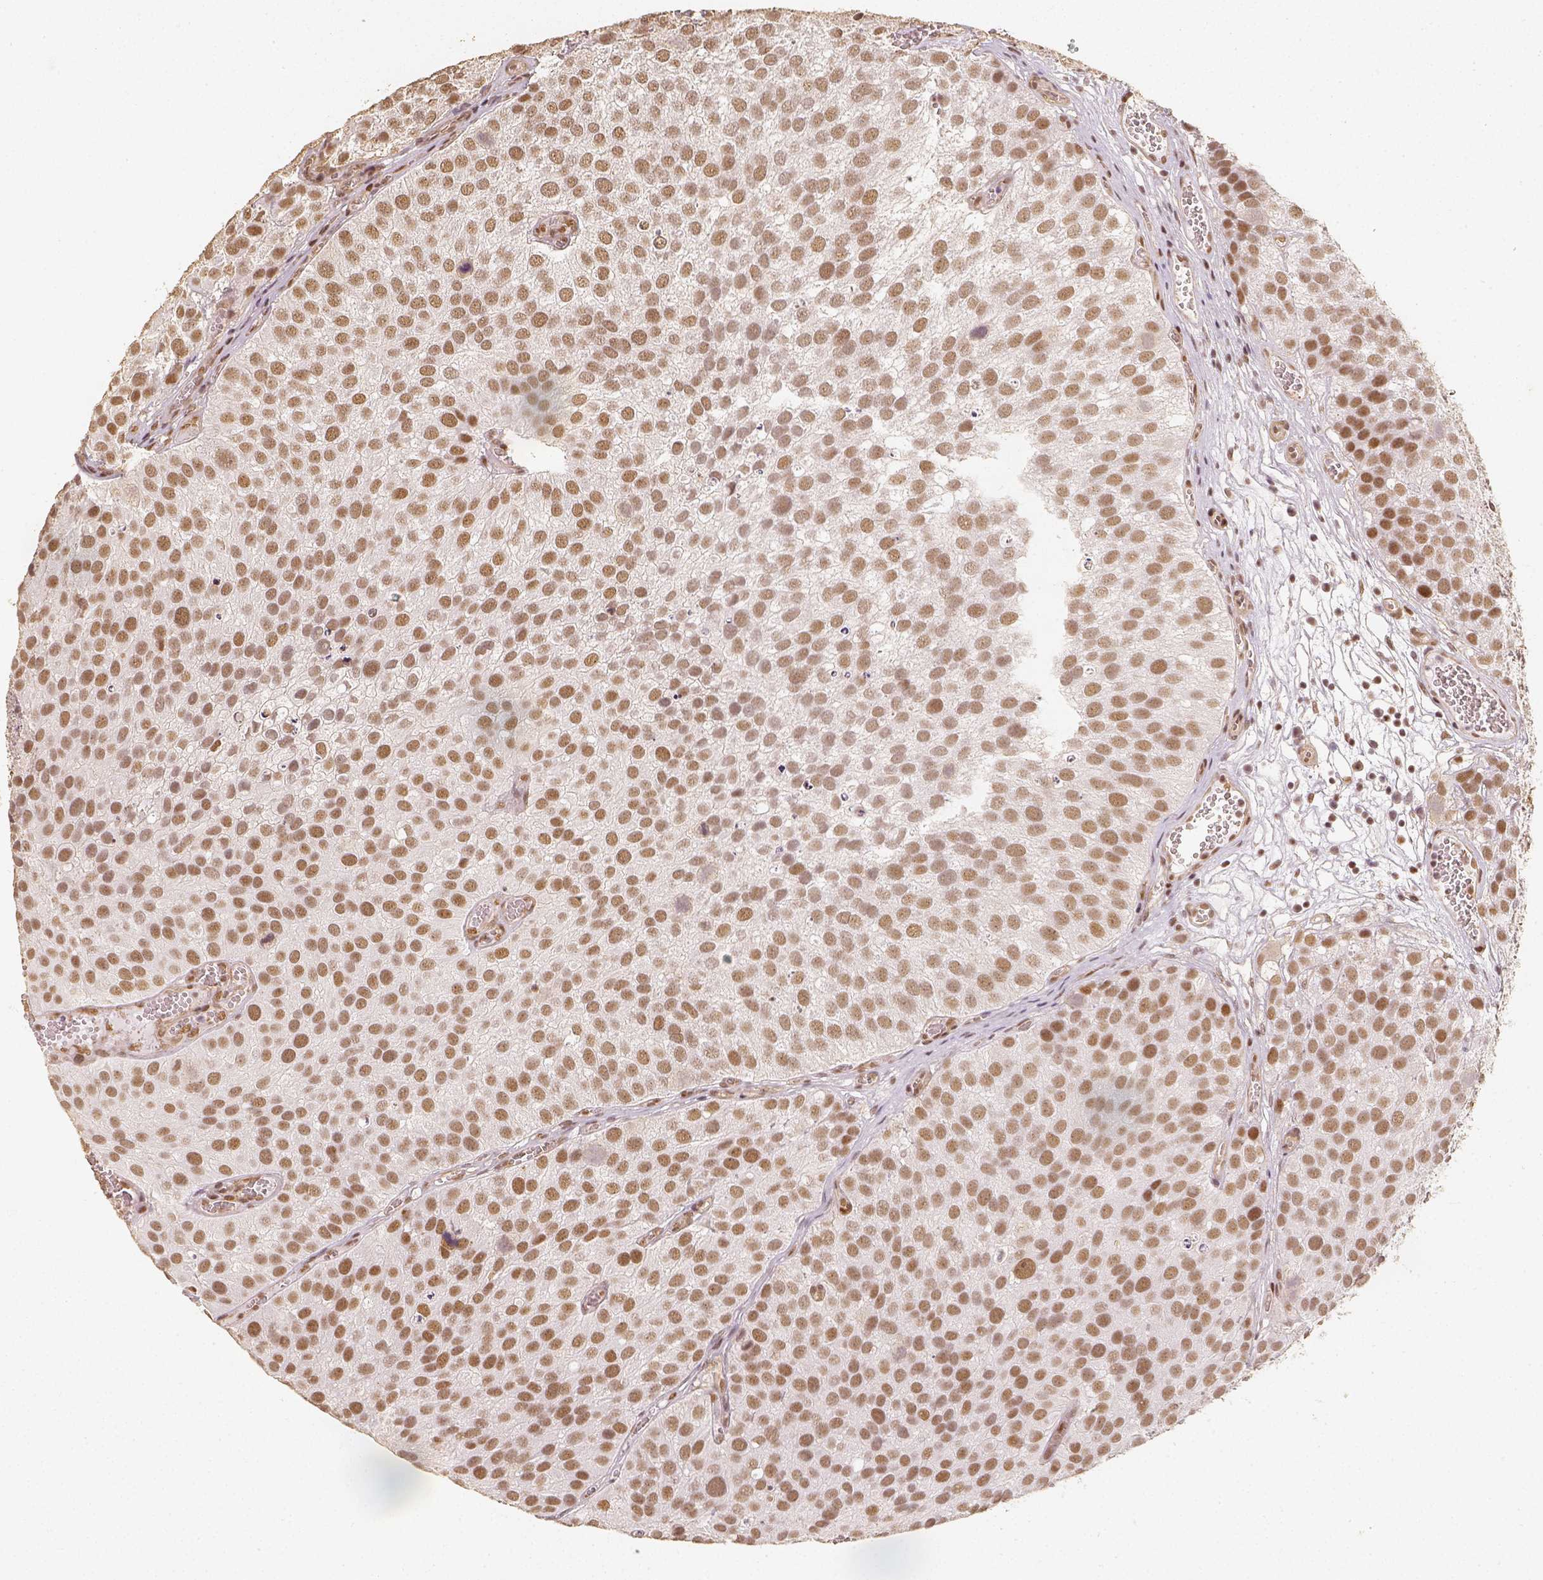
{"staining": {"intensity": "moderate", "quantity": ">75%", "location": "nuclear"}, "tissue": "urothelial cancer", "cell_type": "Tumor cells", "image_type": "cancer", "snomed": [{"axis": "morphology", "description": "Urothelial carcinoma, Low grade"}, {"axis": "topography", "description": "Urinary bladder"}], "caption": "Approximately >75% of tumor cells in human urothelial cancer display moderate nuclear protein expression as visualized by brown immunohistochemical staining.", "gene": "HDAC1", "patient": {"sex": "female", "age": 69}}